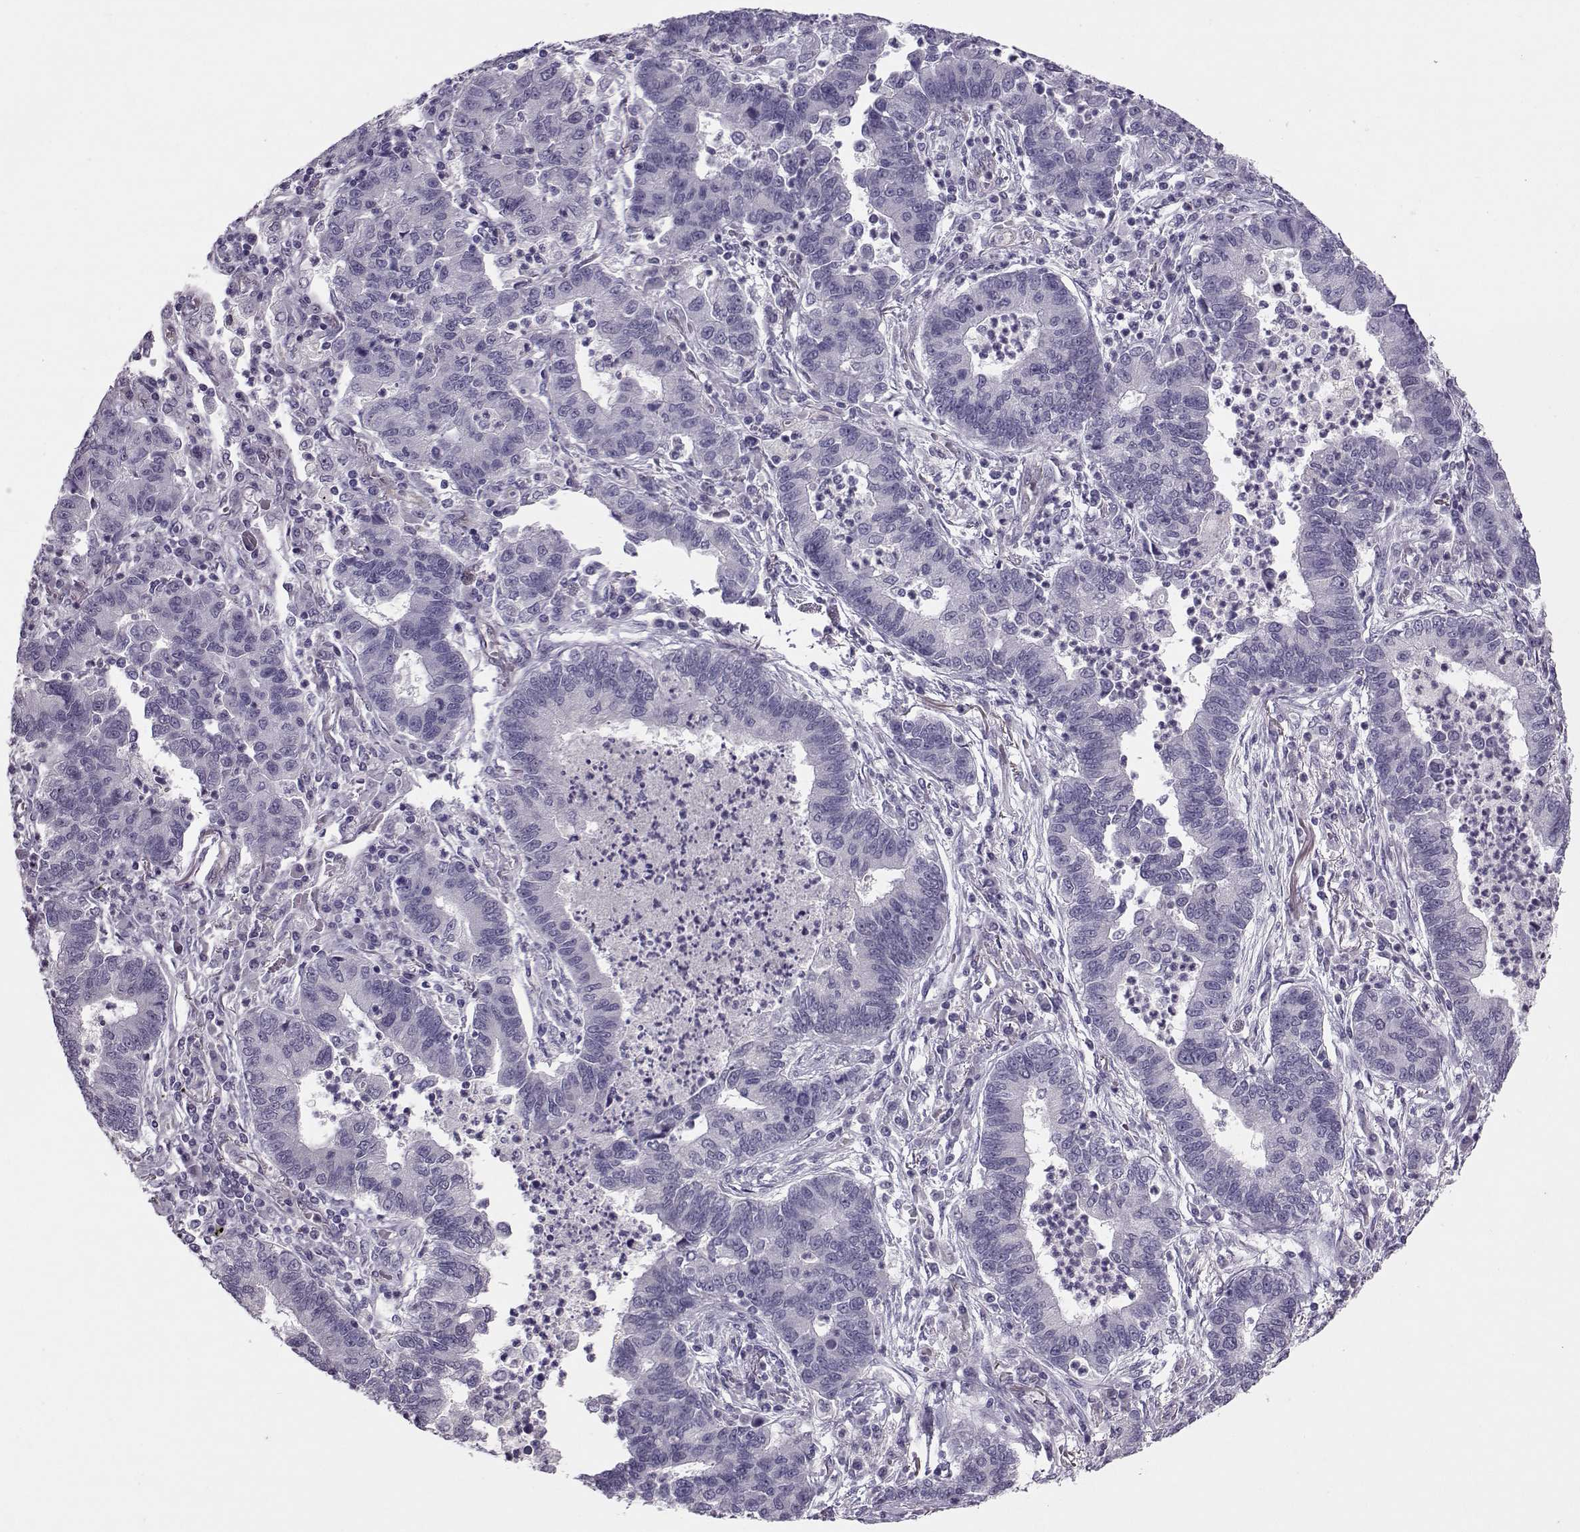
{"staining": {"intensity": "negative", "quantity": "none", "location": "none"}, "tissue": "lung cancer", "cell_type": "Tumor cells", "image_type": "cancer", "snomed": [{"axis": "morphology", "description": "Adenocarcinoma, NOS"}, {"axis": "topography", "description": "Lung"}], "caption": "Tumor cells are negative for brown protein staining in lung adenocarcinoma. Nuclei are stained in blue.", "gene": "ASRGL1", "patient": {"sex": "female", "age": 57}}